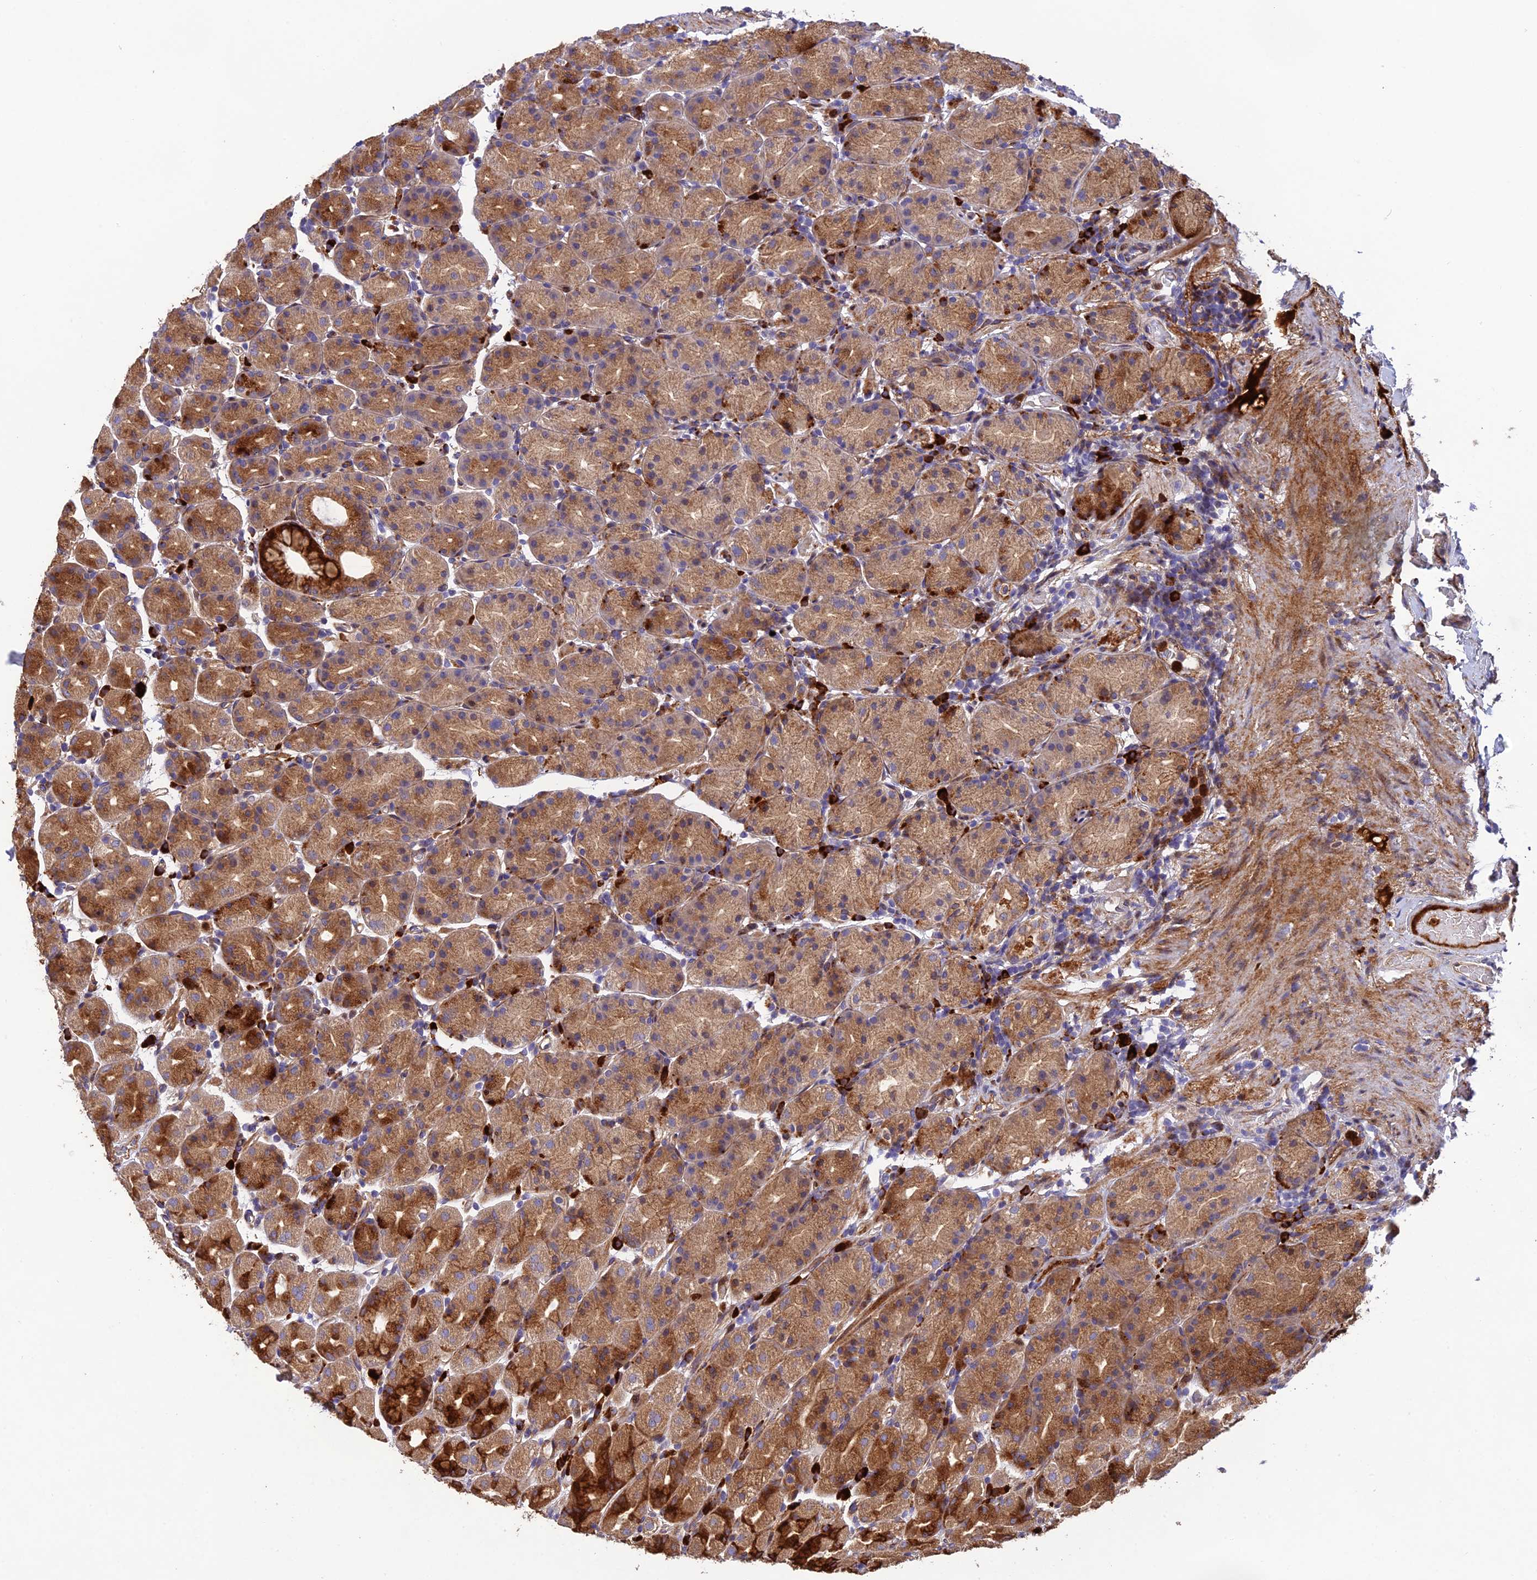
{"staining": {"intensity": "strong", "quantity": ">75%", "location": "cytoplasmic/membranous"}, "tissue": "stomach", "cell_type": "Glandular cells", "image_type": "normal", "snomed": [{"axis": "morphology", "description": "Normal tissue, NOS"}, {"axis": "topography", "description": "Stomach, upper"}], "caption": "A micrograph of human stomach stained for a protein shows strong cytoplasmic/membranous brown staining in glandular cells.", "gene": "CPSF4L", "patient": {"sex": "male", "age": 68}}